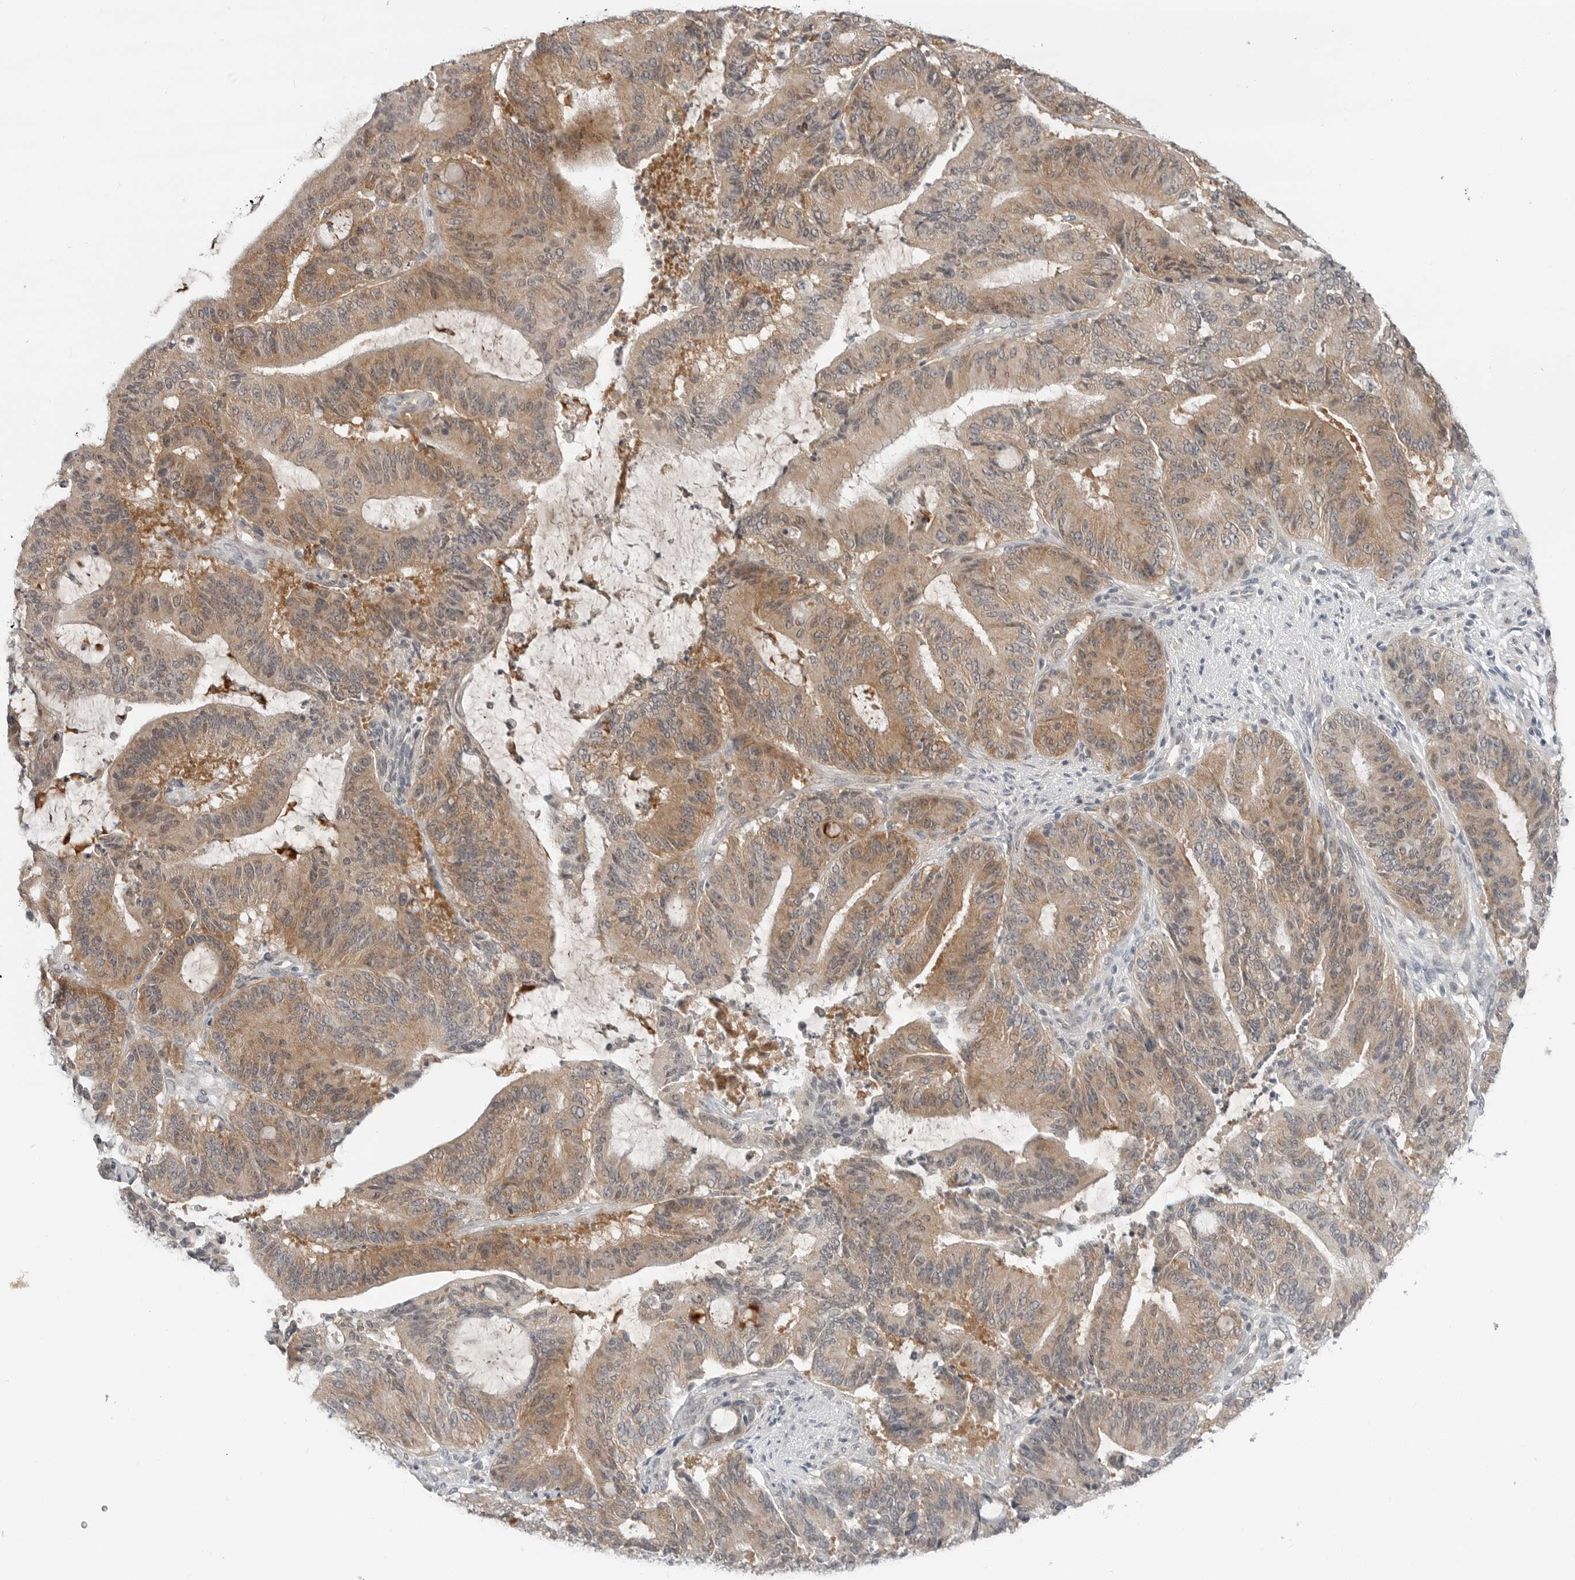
{"staining": {"intensity": "moderate", "quantity": ">75%", "location": "cytoplasmic/membranous"}, "tissue": "liver cancer", "cell_type": "Tumor cells", "image_type": "cancer", "snomed": [{"axis": "morphology", "description": "Normal tissue, NOS"}, {"axis": "morphology", "description": "Cholangiocarcinoma"}, {"axis": "topography", "description": "Liver"}, {"axis": "topography", "description": "Peripheral nerve tissue"}], "caption": "IHC staining of liver cancer, which displays medium levels of moderate cytoplasmic/membranous positivity in about >75% of tumor cells indicating moderate cytoplasmic/membranous protein expression. The staining was performed using DAB (brown) for protein detection and nuclei were counterstained in hematoxylin (blue).", "gene": "FCRLB", "patient": {"sex": "female", "age": 73}}